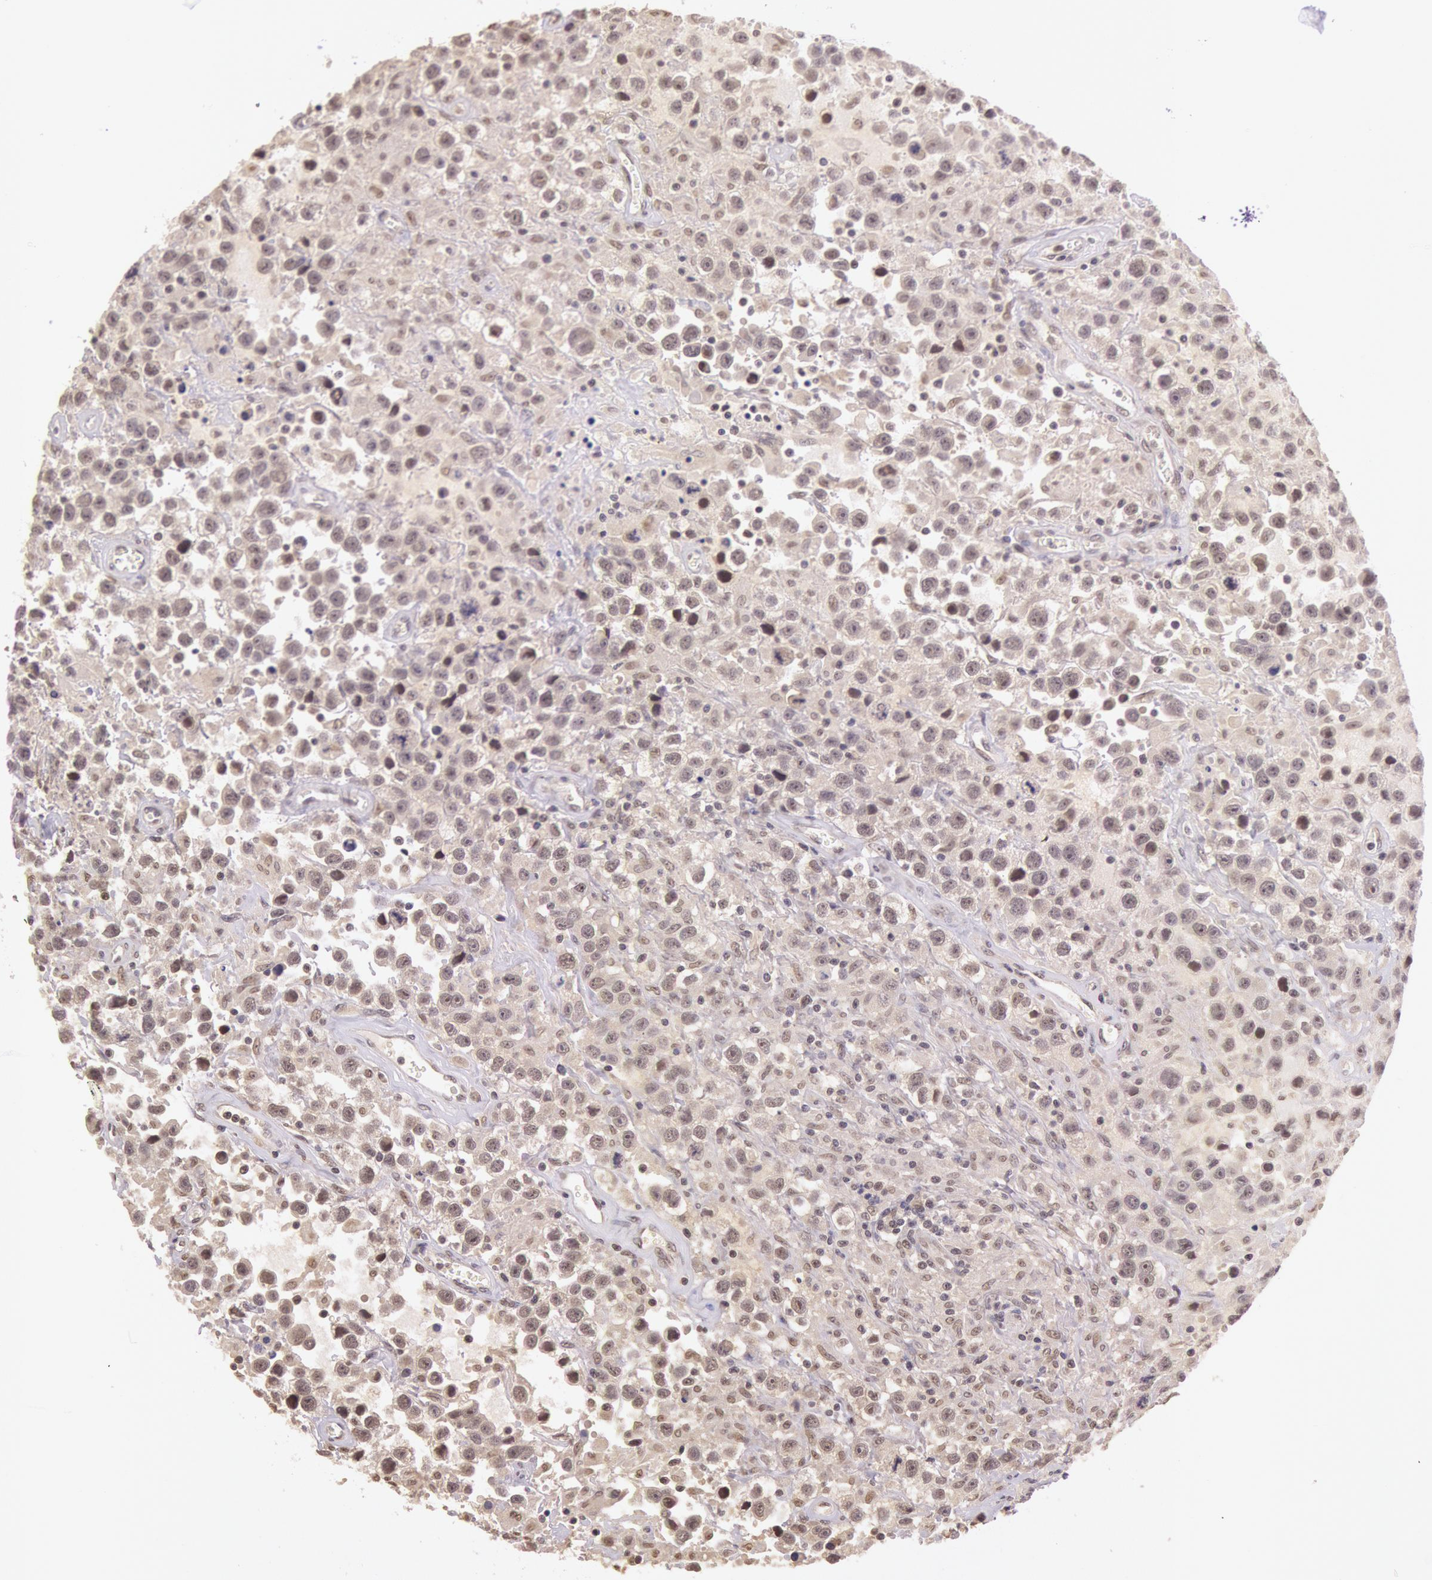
{"staining": {"intensity": "weak", "quantity": ">75%", "location": "cytoplasmic/membranous"}, "tissue": "testis cancer", "cell_type": "Tumor cells", "image_type": "cancer", "snomed": [{"axis": "morphology", "description": "Seminoma, NOS"}, {"axis": "topography", "description": "Testis"}], "caption": "About >75% of tumor cells in testis cancer (seminoma) show weak cytoplasmic/membranous protein staining as visualized by brown immunohistochemical staining.", "gene": "RTL10", "patient": {"sex": "male", "age": 43}}